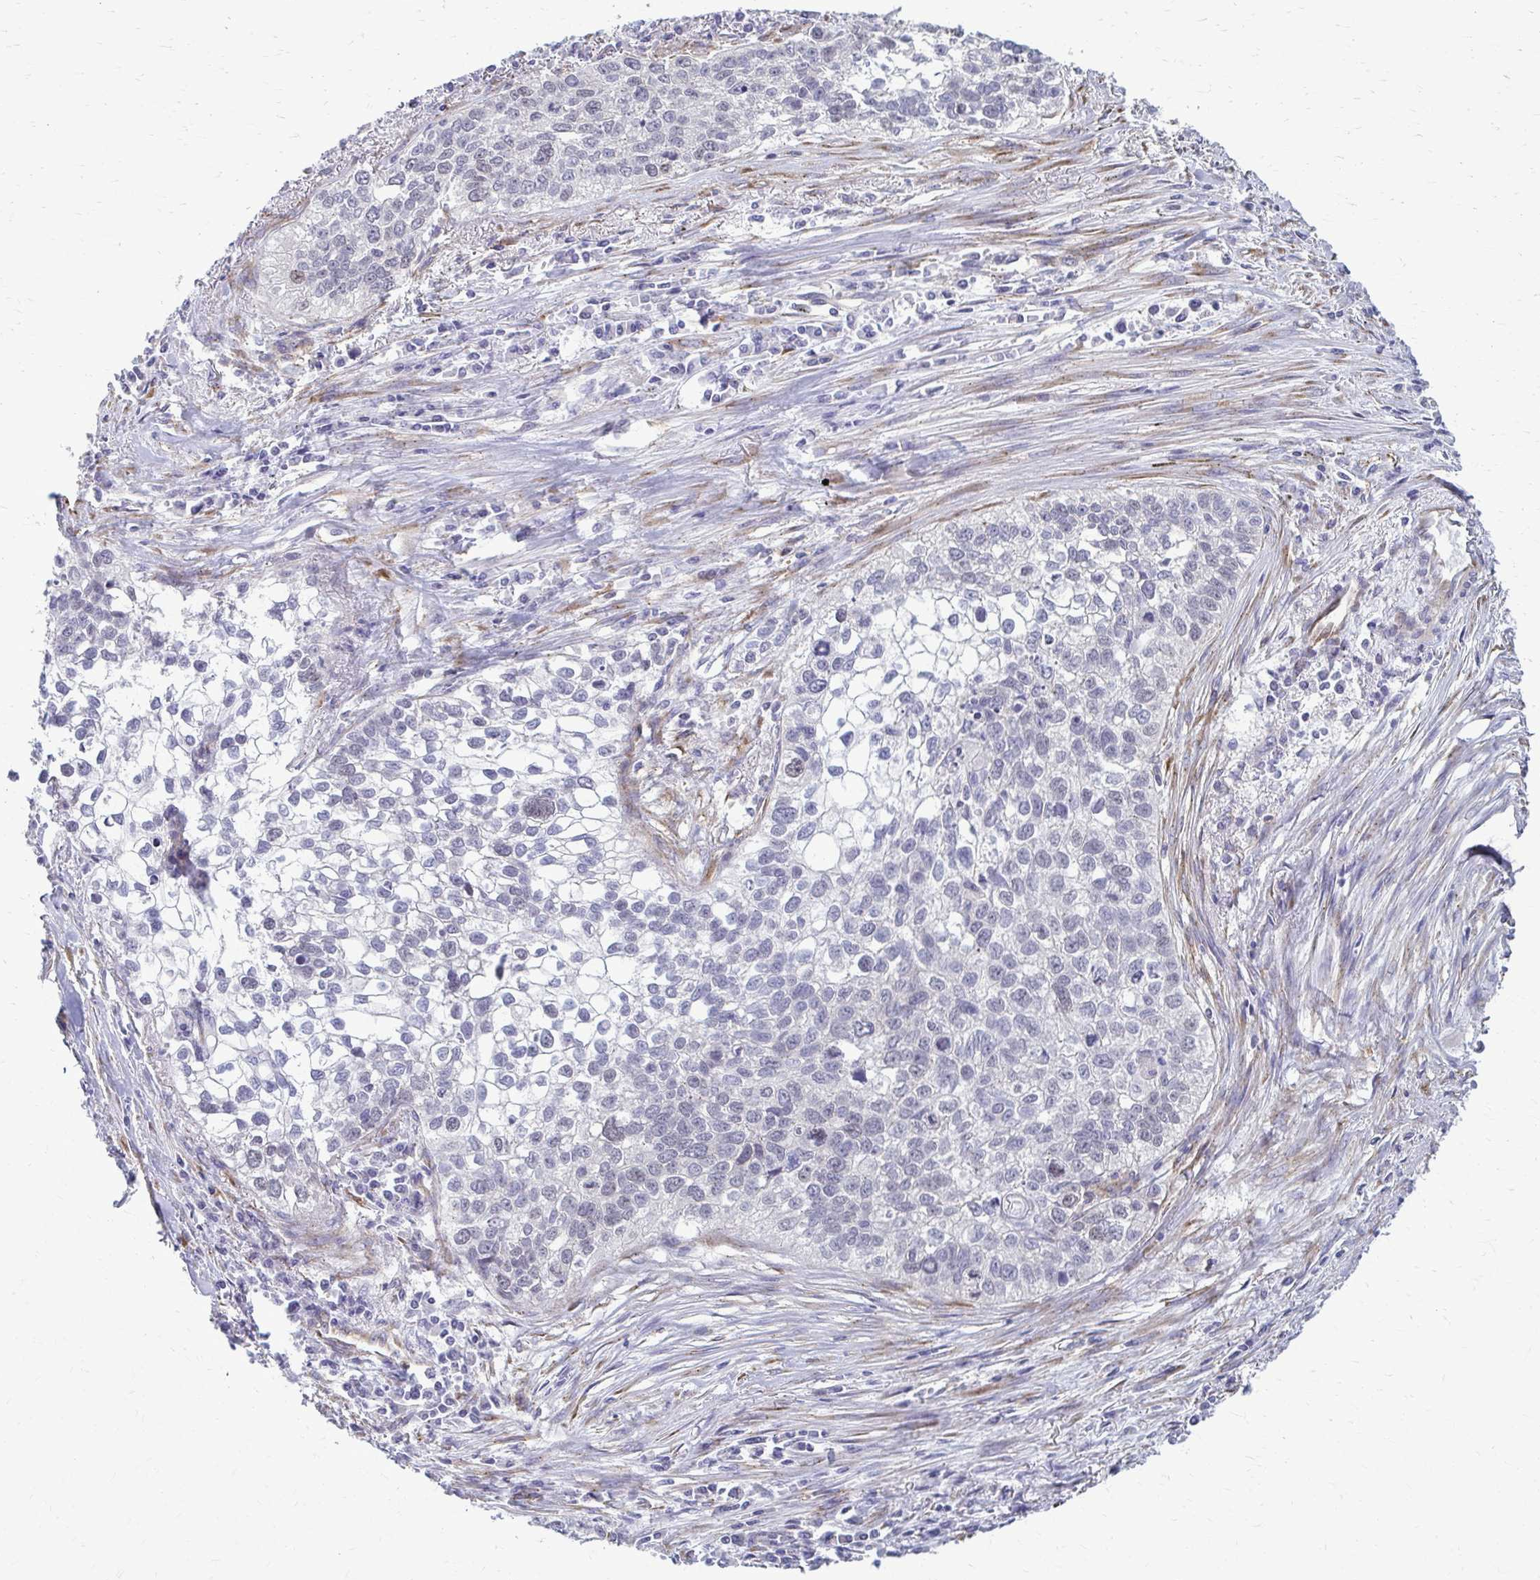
{"staining": {"intensity": "negative", "quantity": "none", "location": "none"}, "tissue": "lung cancer", "cell_type": "Tumor cells", "image_type": "cancer", "snomed": [{"axis": "morphology", "description": "Squamous cell carcinoma, NOS"}, {"axis": "topography", "description": "Lung"}], "caption": "Immunohistochemistry (IHC) of lung squamous cell carcinoma demonstrates no positivity in tumor cells.", "gene": "DEPP1", "patient": {"sex": "male", "age": 74}}